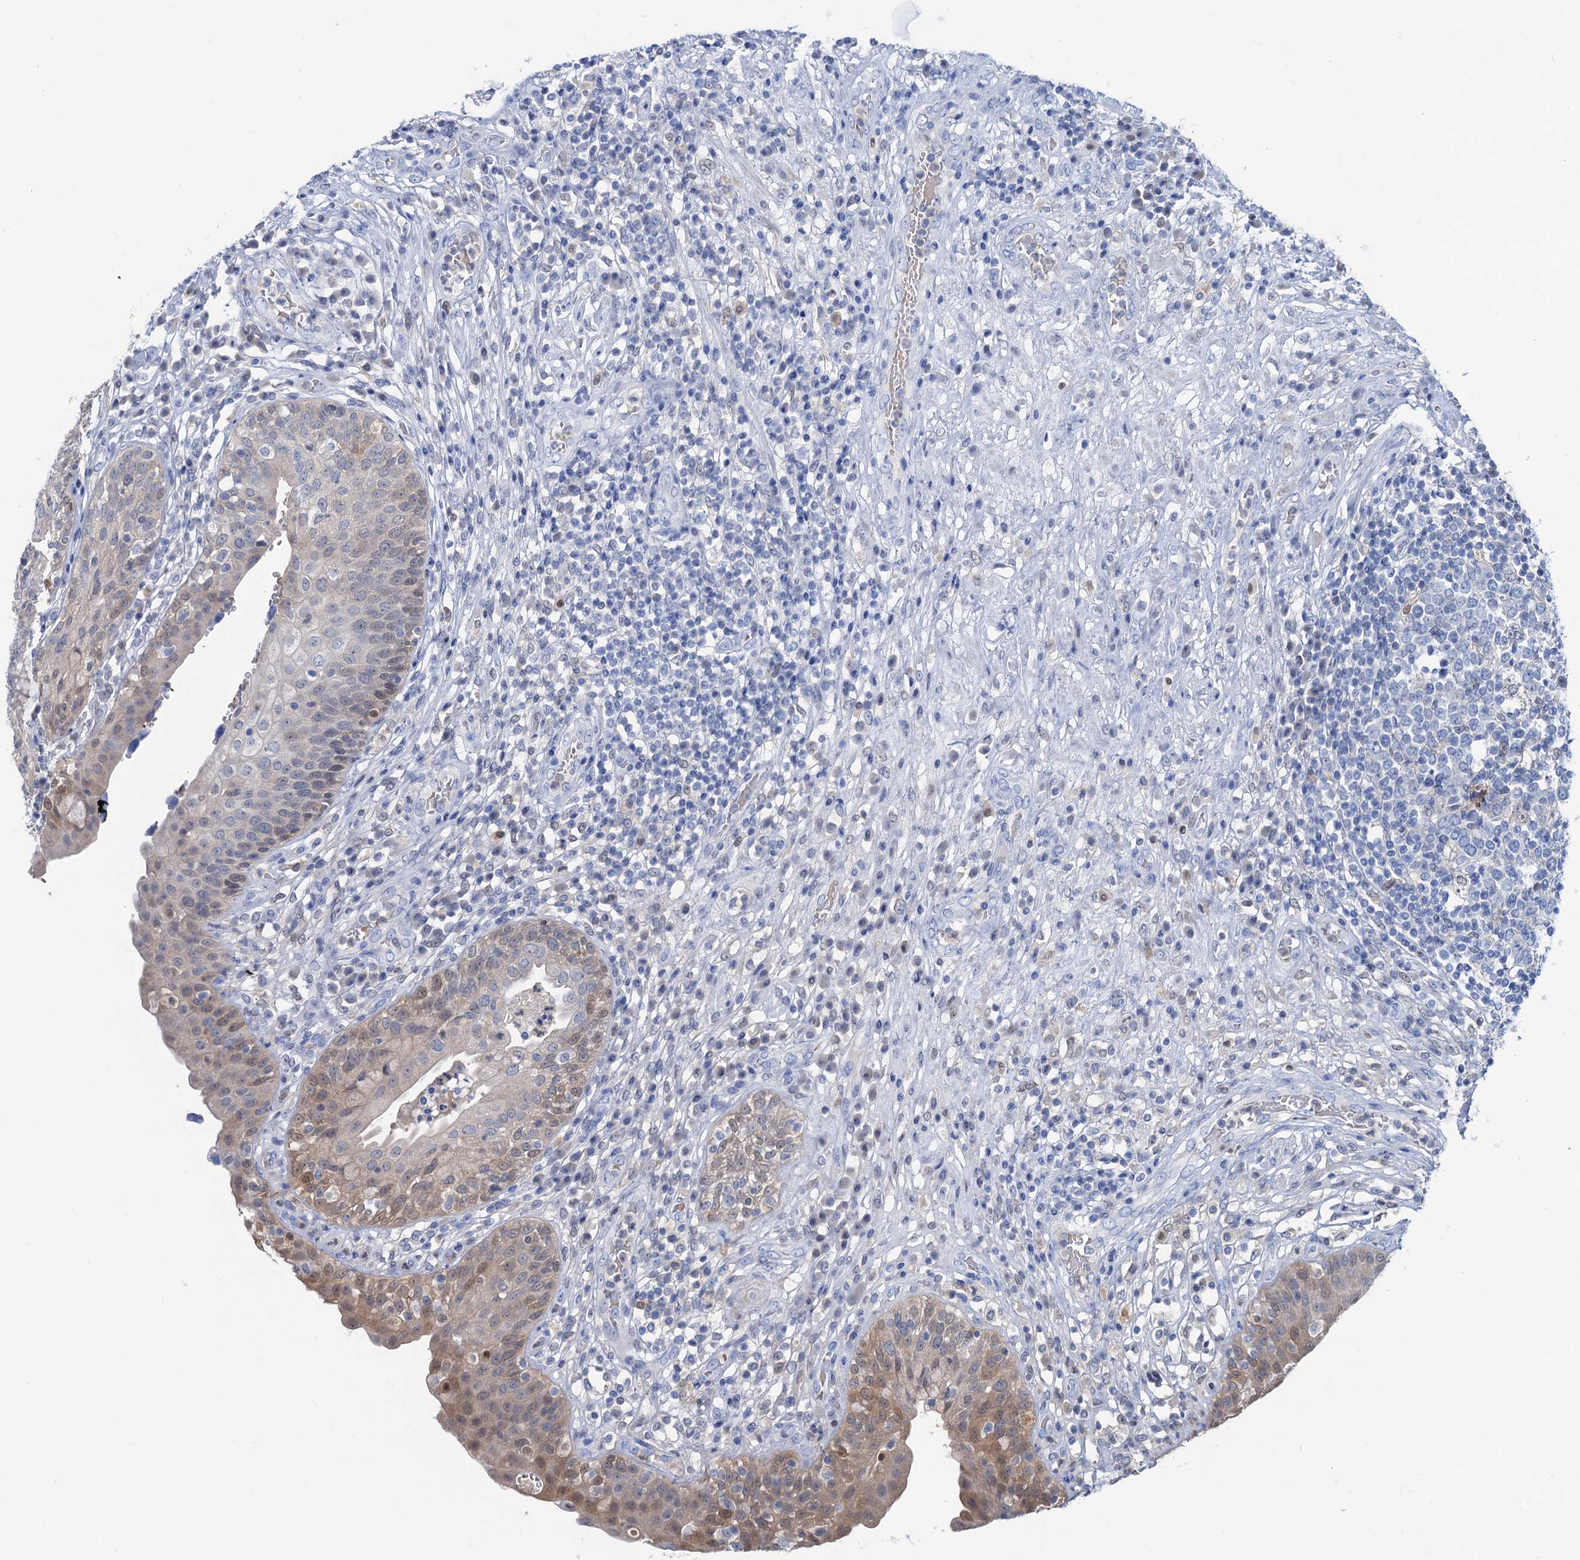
{"staining": {"intensity": "weak", "quantity": "25%-75%", "location": "cytoplasmic/membranous,nuclear"}, "tissue": "urinary bladder", "cell_type": "Urothelial cells", "image_type": "normal", "snomed": [{"axis": "morphology", "description": "Normal tissue, NOS"}, {"axis": "topography", "description": "Urinary bladder"}], "caption": "Brown immunohistochemical staining in unremarkable urinary bladder exhibits weak cytoplasmic/membranous,nuclear expression in approximately 25%-75% of urothelial cells.", "gene": "FAH", "patient": {"sex": "female", "age": 62}}